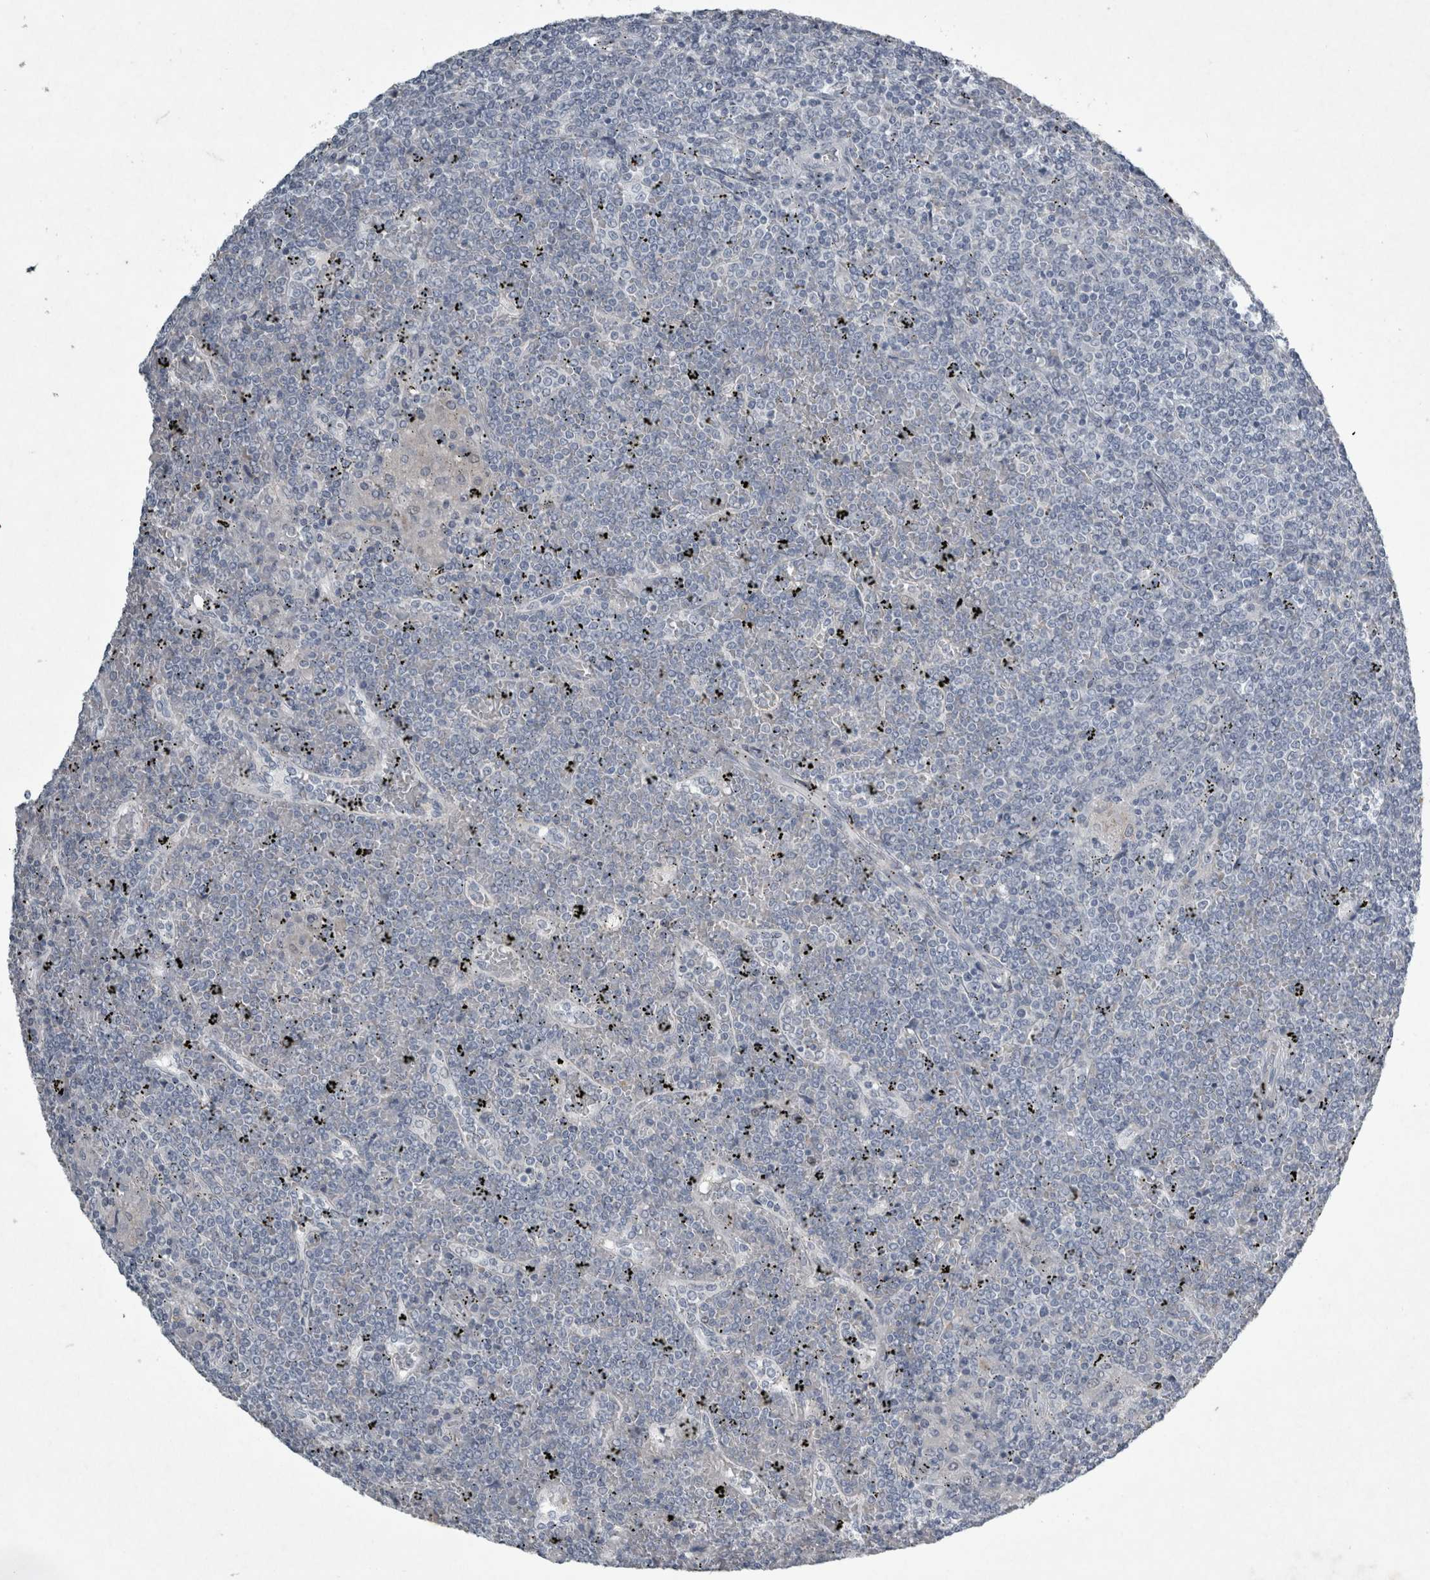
{"staining": {"intensity": "negative", "quantity": "none", "location": "none"}, "tissue": "lymphoma", "cell_type": "Tumor cells", "image_type": "cancer", "snomed": [{"axis": "morphology", "description": "Malignant lymphoma, non-Hodgkin's type, Low grade"}, {"axis": "topography", "description": "Spleen"}], "caption": "High power microscopy histopathology image of an immunohistochemistry photomicrograph of malignant lymphoma, non-Hodgkin's type (low-grade), revealing no significant expression in tumor cells. (Immunohistochemistry (ihc), brightfield microscopy, high magnification).", "gene": "PDX1", "patient": {"sex": "female", "age": 19}}